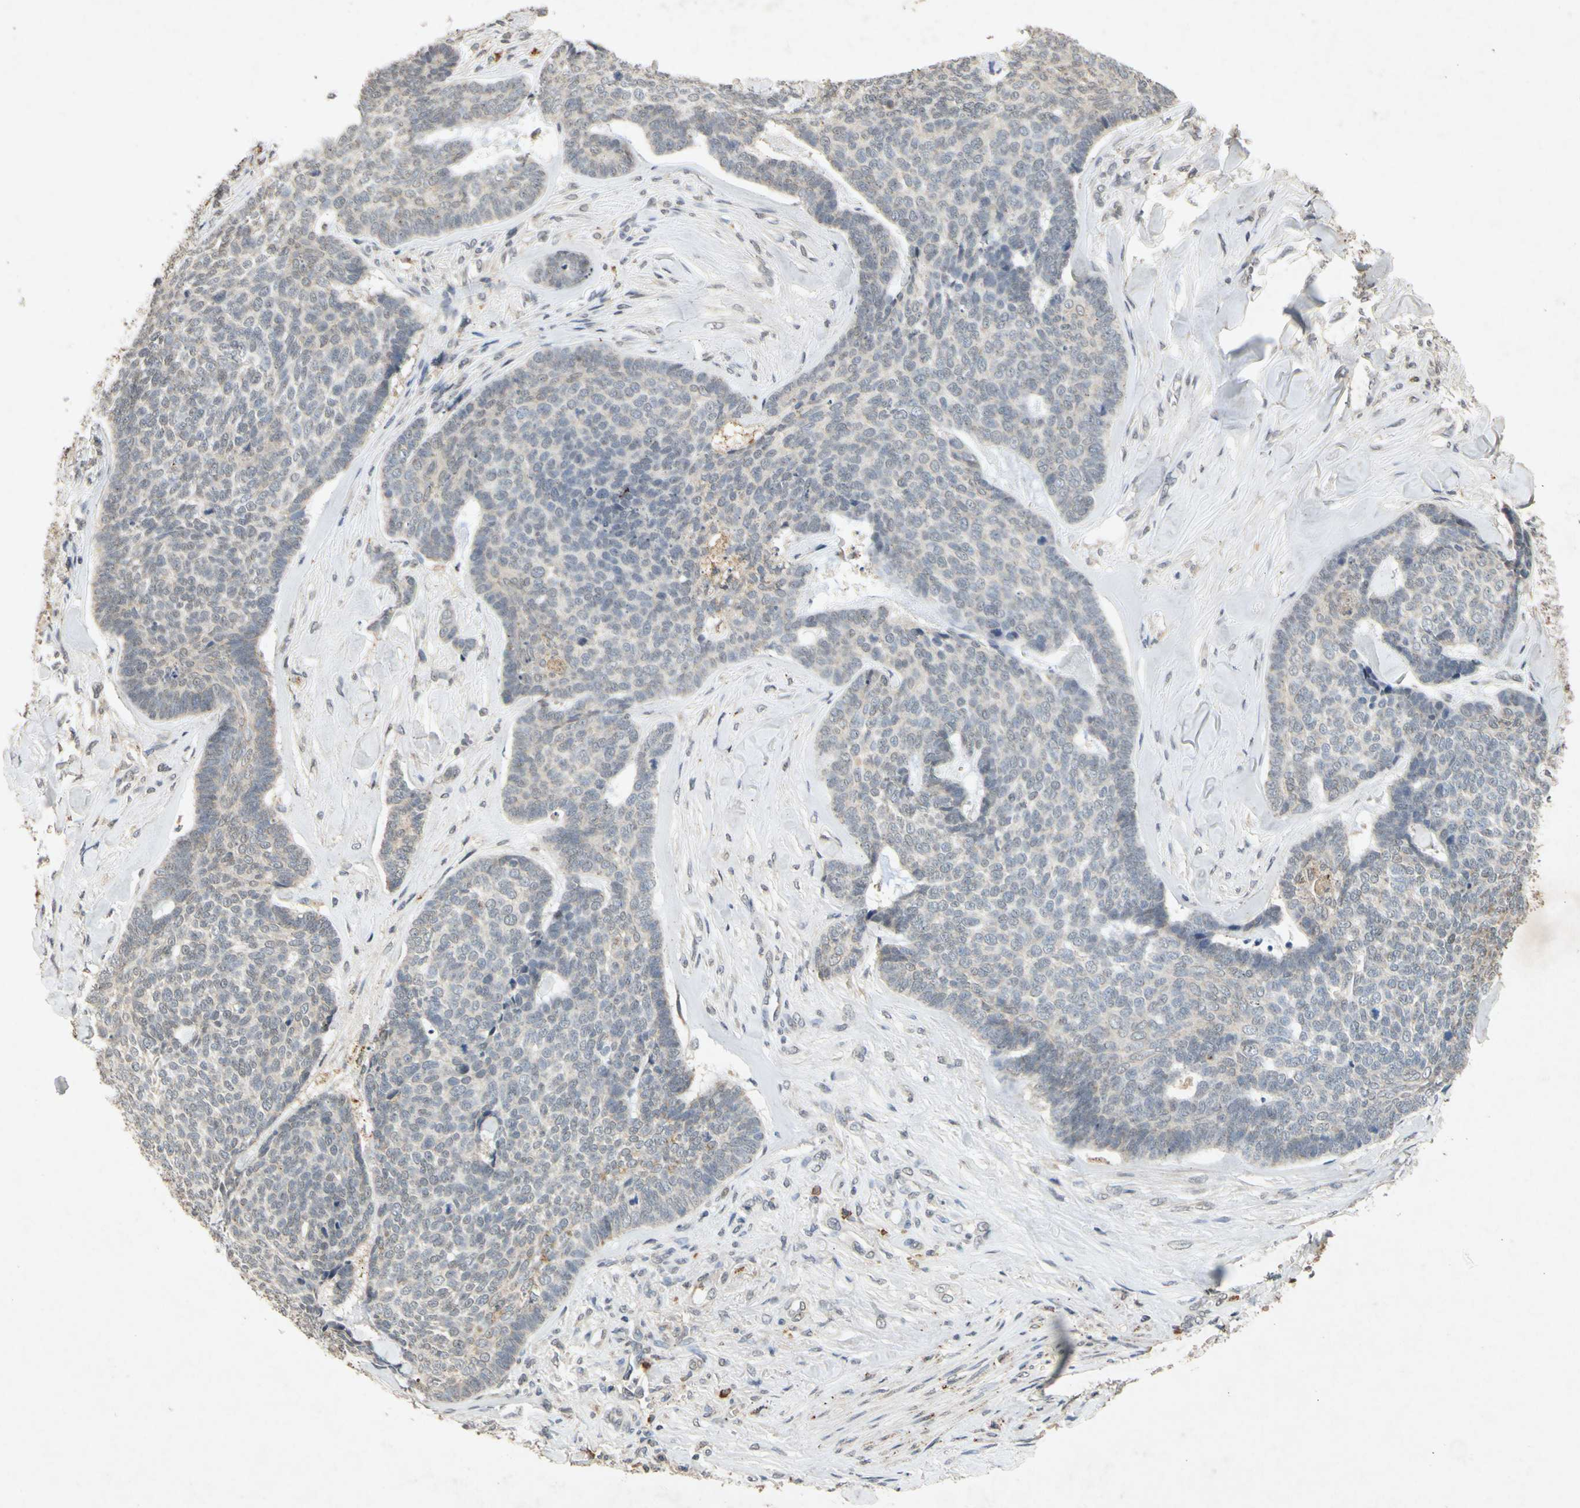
{"staining": {"intensity": "negative", "quantity": "none", "location": "none"}, "tissue": "skin cancer", "cell_type": "Tumor cells", "image_type": "cancer", "snomed": [{"axis": "morphology", "description": "Basal cell carcinoma"}, {"axis": "topography", "description": "Skin"}], "caption": "Tumor cells show no significant protein staining in skin basal cell carcinoma. (IHC, brightfield microscopy, high magnification).", "gene": "CP", "patient": {"sex": "male", "age": 84}}